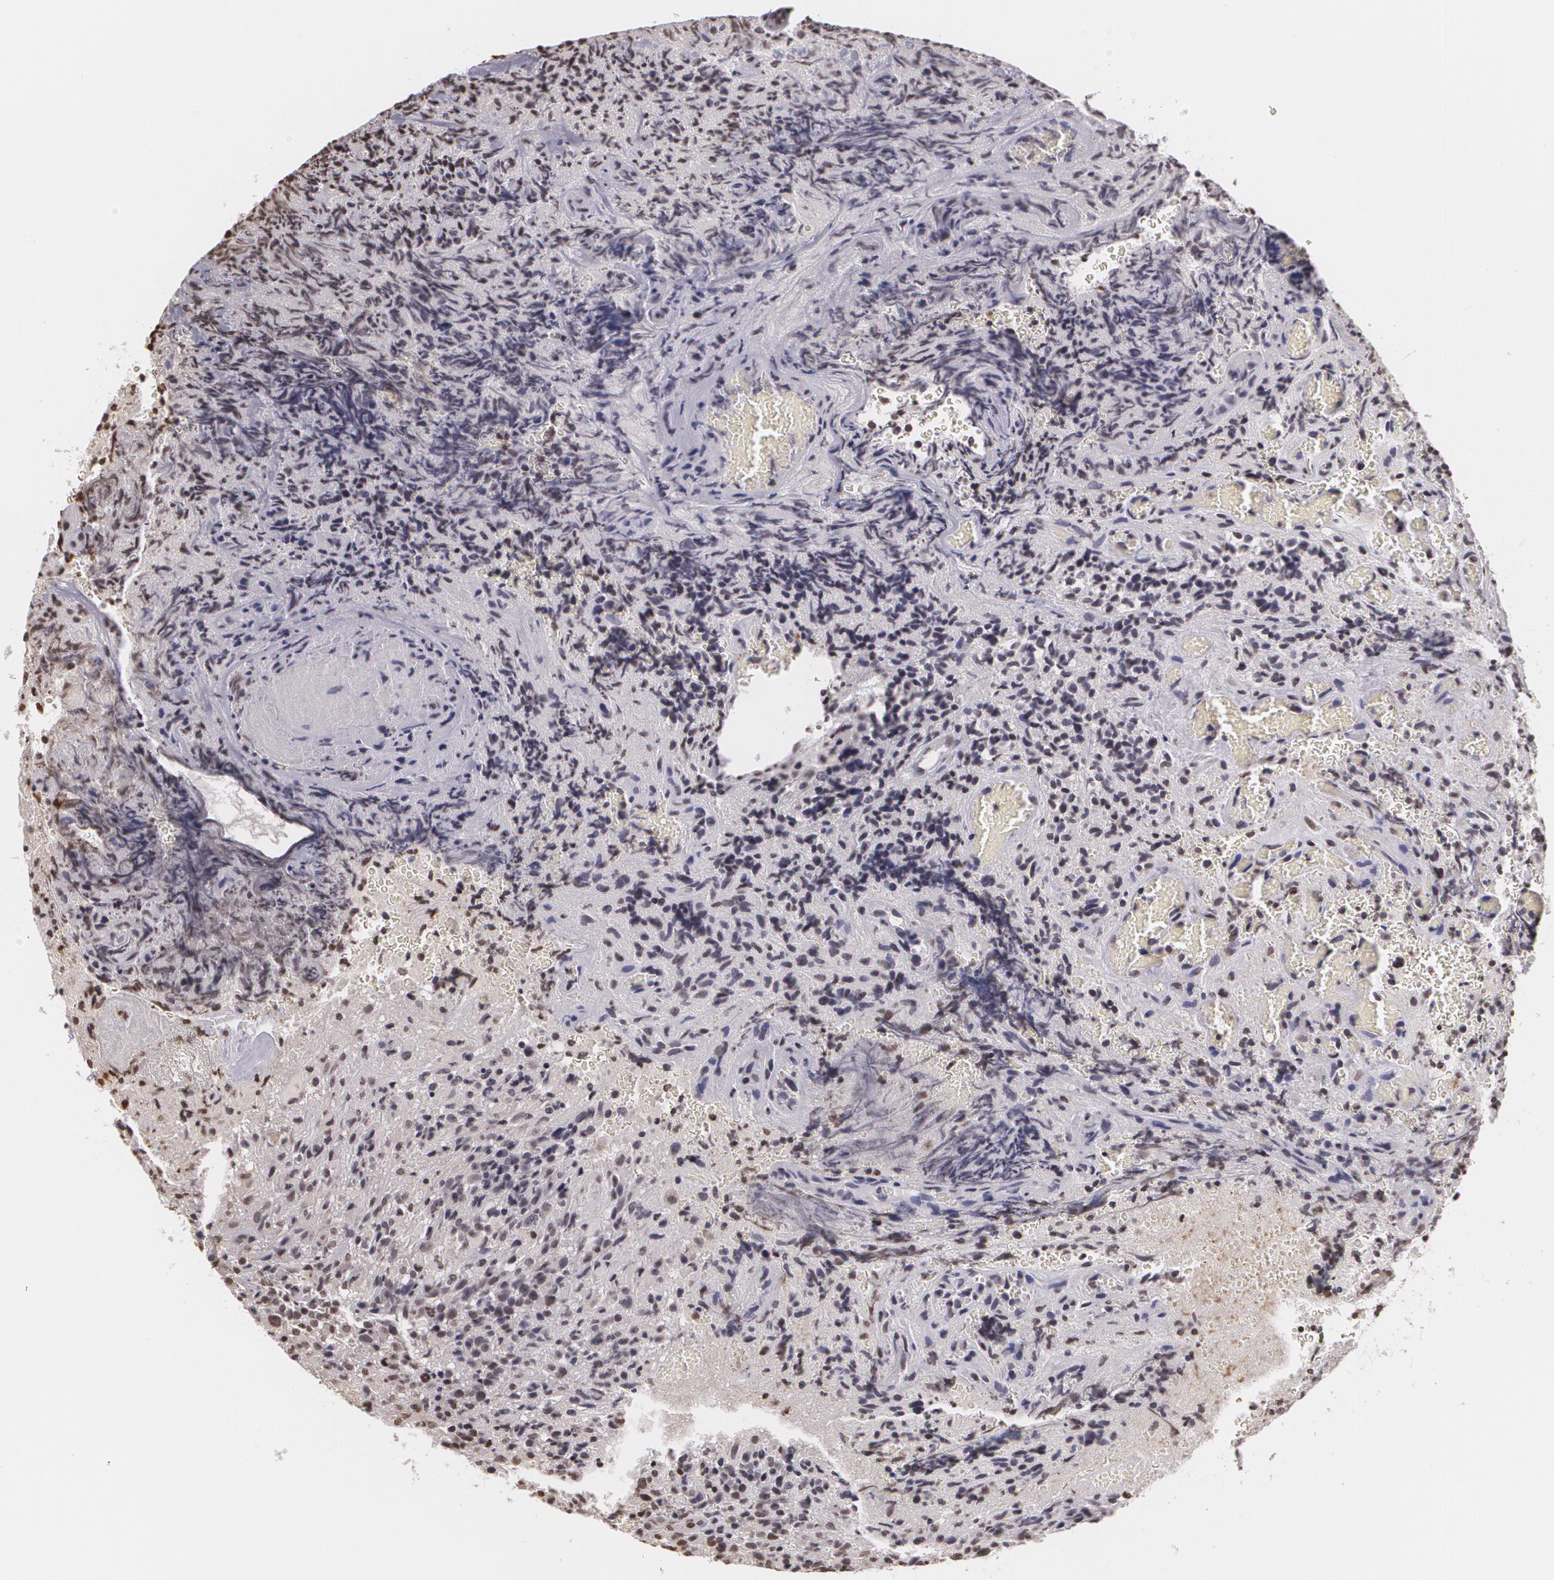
{"staining": {"intensity": "negative", "quantity": "none", "location": "none"}, "tissue": "glioma", "cell_type": "Tumor cells", "image_type": "cancer", "snomed": [{"axis": "morphology", "description": "Glioma, malignant, High grade"}, {"axis": "topography", "description": "Brain"}], "caption": "This is a photomicrograph of IHC staining of glioma, which shows no positivity in tumor cells.", "gene": "MUC1", "patient": {"sex": "male", "age": 36}}